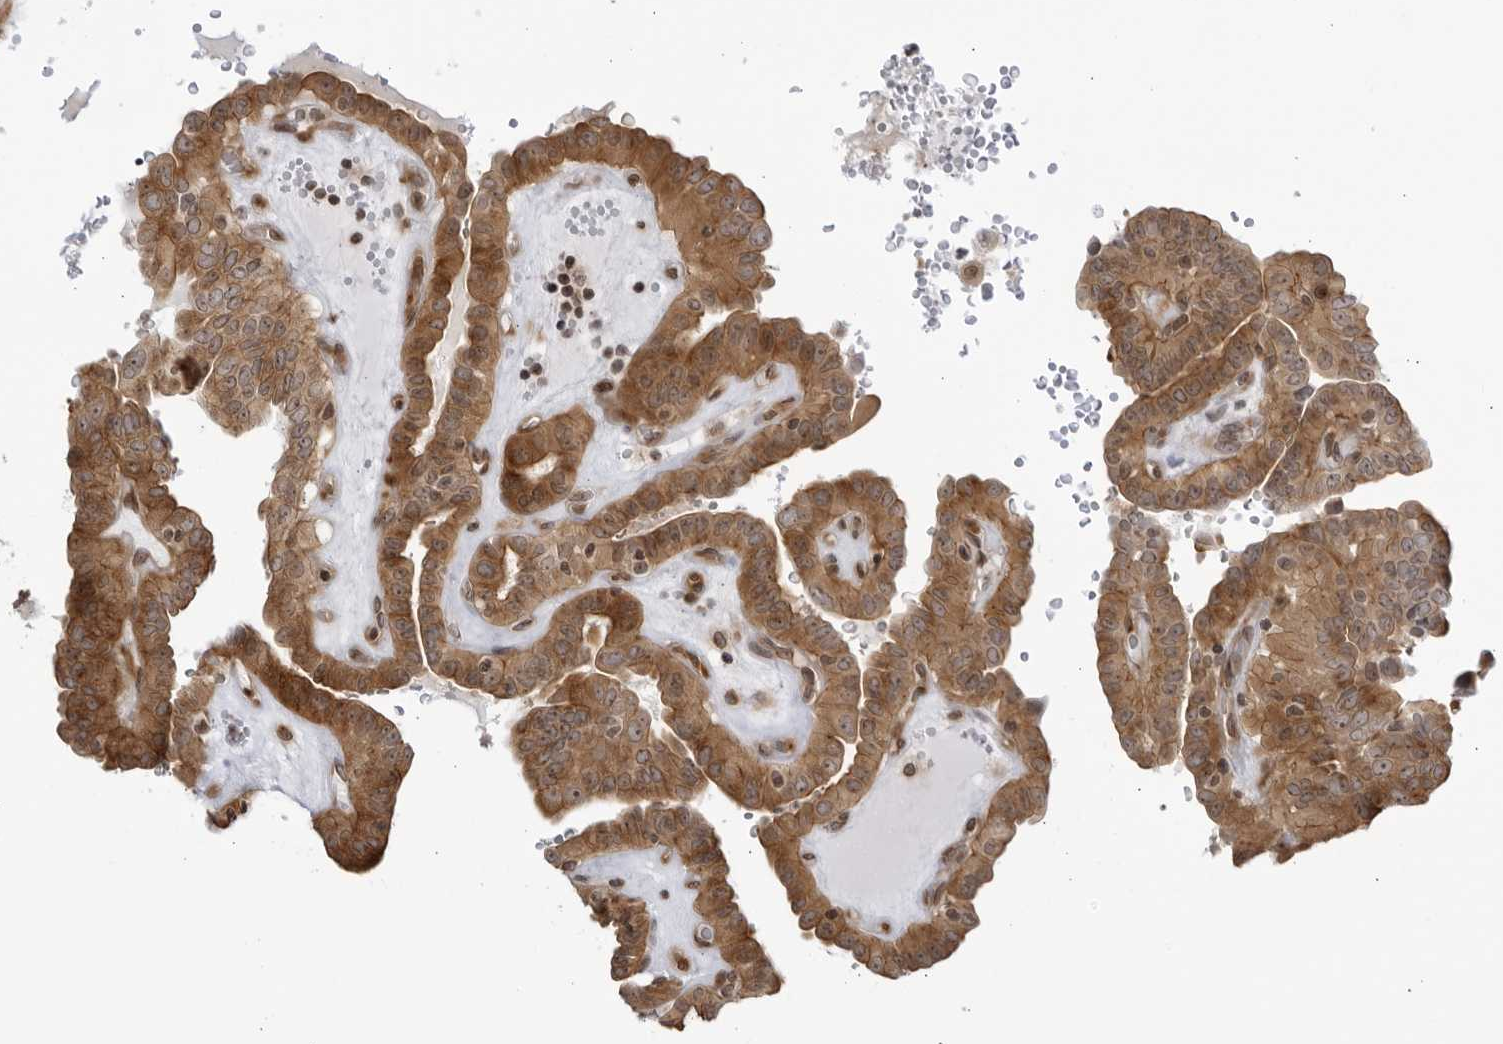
{"staining": {"intensity": "strong", "quantity": ">75%", "location": "cytoplasmic/membranous"}, "tissue": "thyroid cancer", "cell_type": "Tumor cells", "image_type": "cancer", "snomed": [{"axis": "morphology", "description": "Papillary adenocarcinoma, NOS"}, {"axis": "topography", "description": "Thyroid gland"}], "caption": "Human thyroid cancer (papillary adenocarcinoma) stained with a protein marker shows strong staining in tumor cells.", "gene": "CNBD1", "patient": {"sex": "male", "age": 77}}